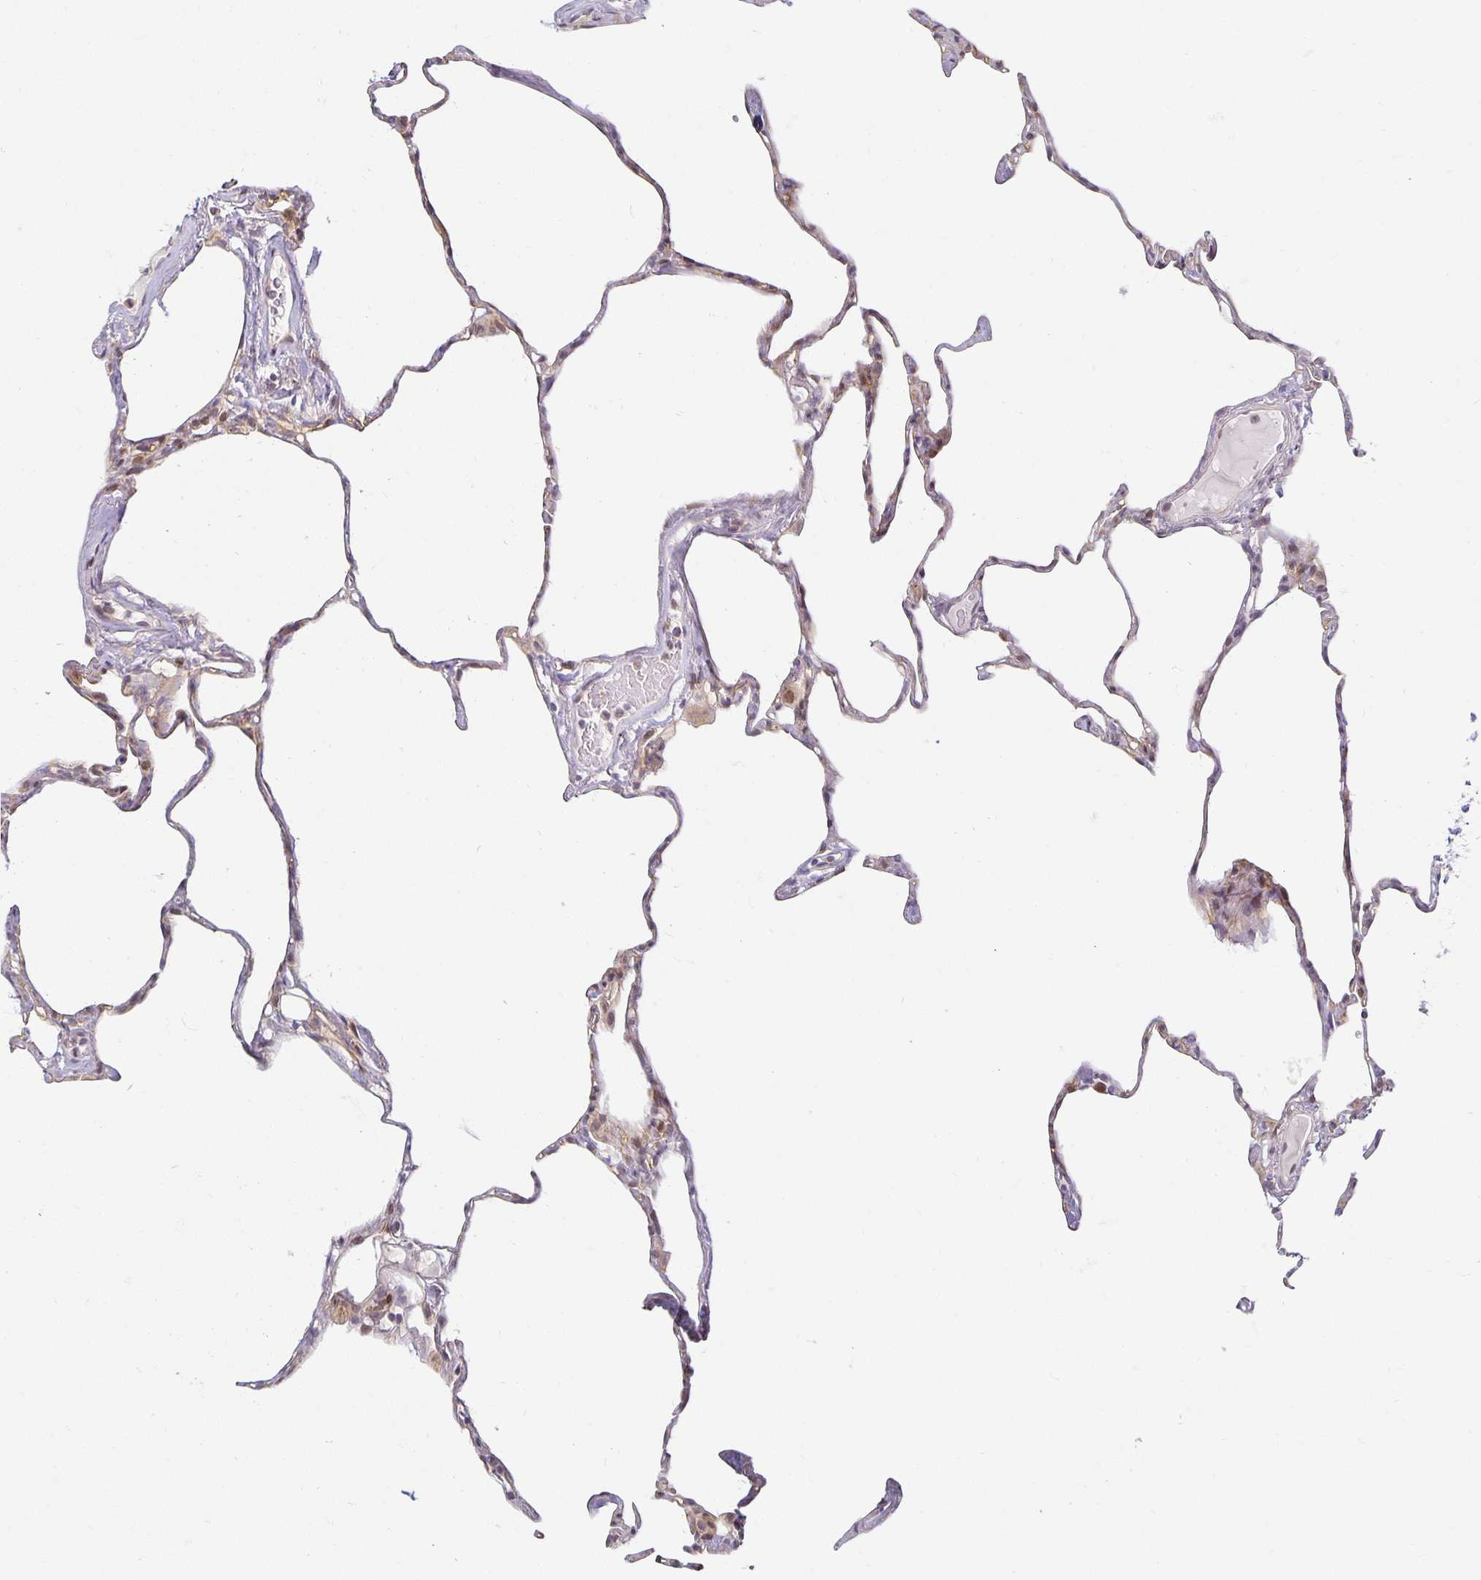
{"staining": {"intensity": "weak", "quantity": "25%-75%", "location": "cytoplasmic/membranous,nuclear"}, "tissue": "lung", "cell_type": "Alveolar cells", "image_type": "normal", "snomed": [{"axis": "morphology", "description": "Normal tissue, NOS"}, {"axis": "topography", "description": "Lung"}], "caption": "Lung was stained to show a protein in brown. There is low levels of weak cytoplasmic/membranous,nuclear expression in approximately 25%-75% of alveolar cells. The staining was performed using DAB (3,3'-diaminobenzidine) to visualize the protein expression in brown, while the nuclei were stained in blue with hematoxylin (Magnification: 20x).", "gene": "EHF", "patient": {"sex": "male", "age": 65}}